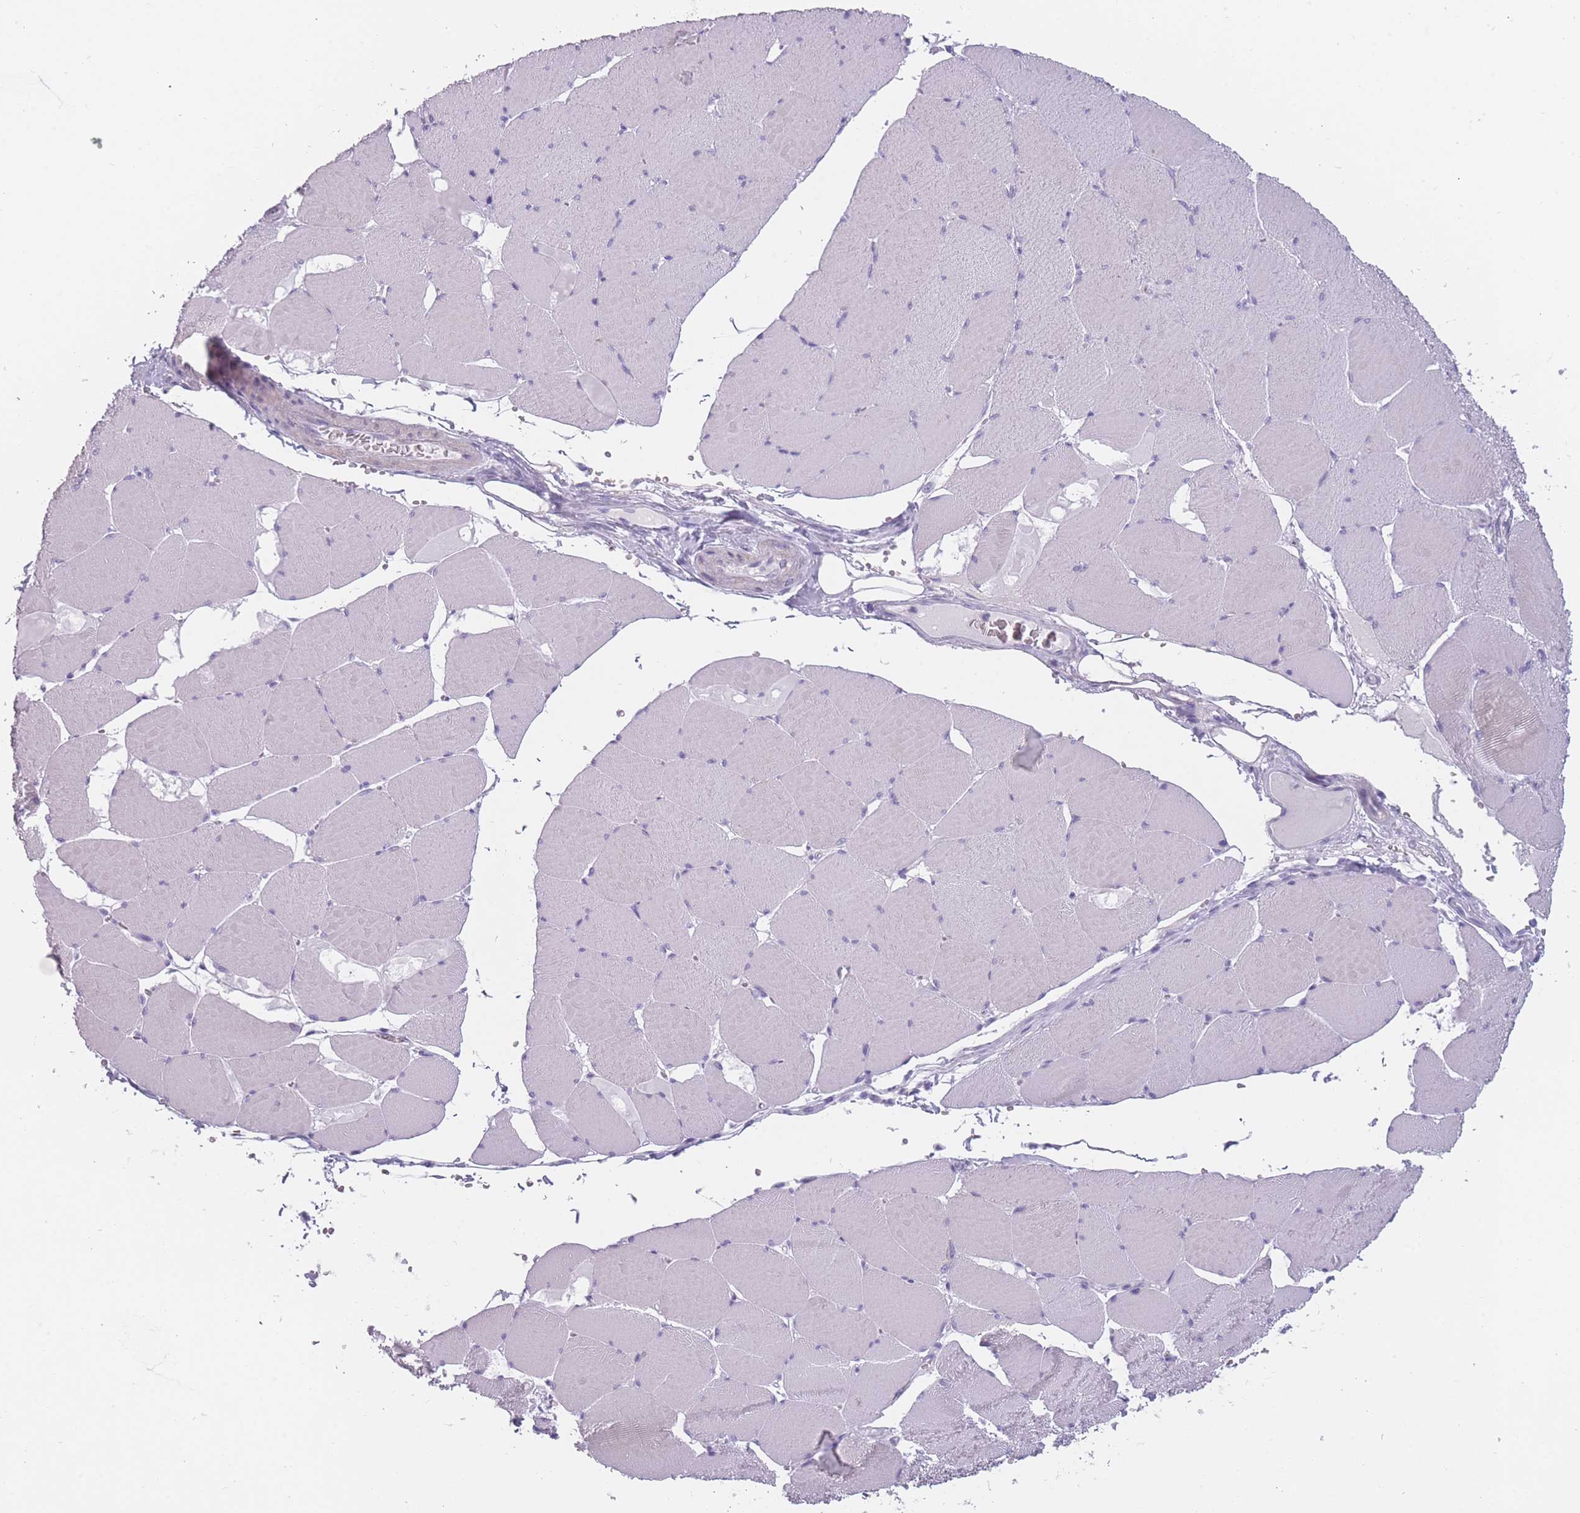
{"staining": {"intensity": "weak", "quantity": "<25%", "location": "cytoplasmic/membranous"}, "tissue": "skeletal muscle", "cell_type": "Myocytes", "image_type": "normal", "snomed": [{"axis": "morphology", "description": "Normal tissue, NOS"}, {"axis": "topography", "description": "Skeletal muscle"}, {"axis": "topography", "description": "Head-Neck"}], "caption": "The histopathology image exhibits no staining of myocytes in normal skeletal muscle. (Brightfield microscopy of DAB immunohistochemistry (IHC) at high magnification).", "gene": "PPFIA3", "patient": {"sex": "male", "age": 66}}